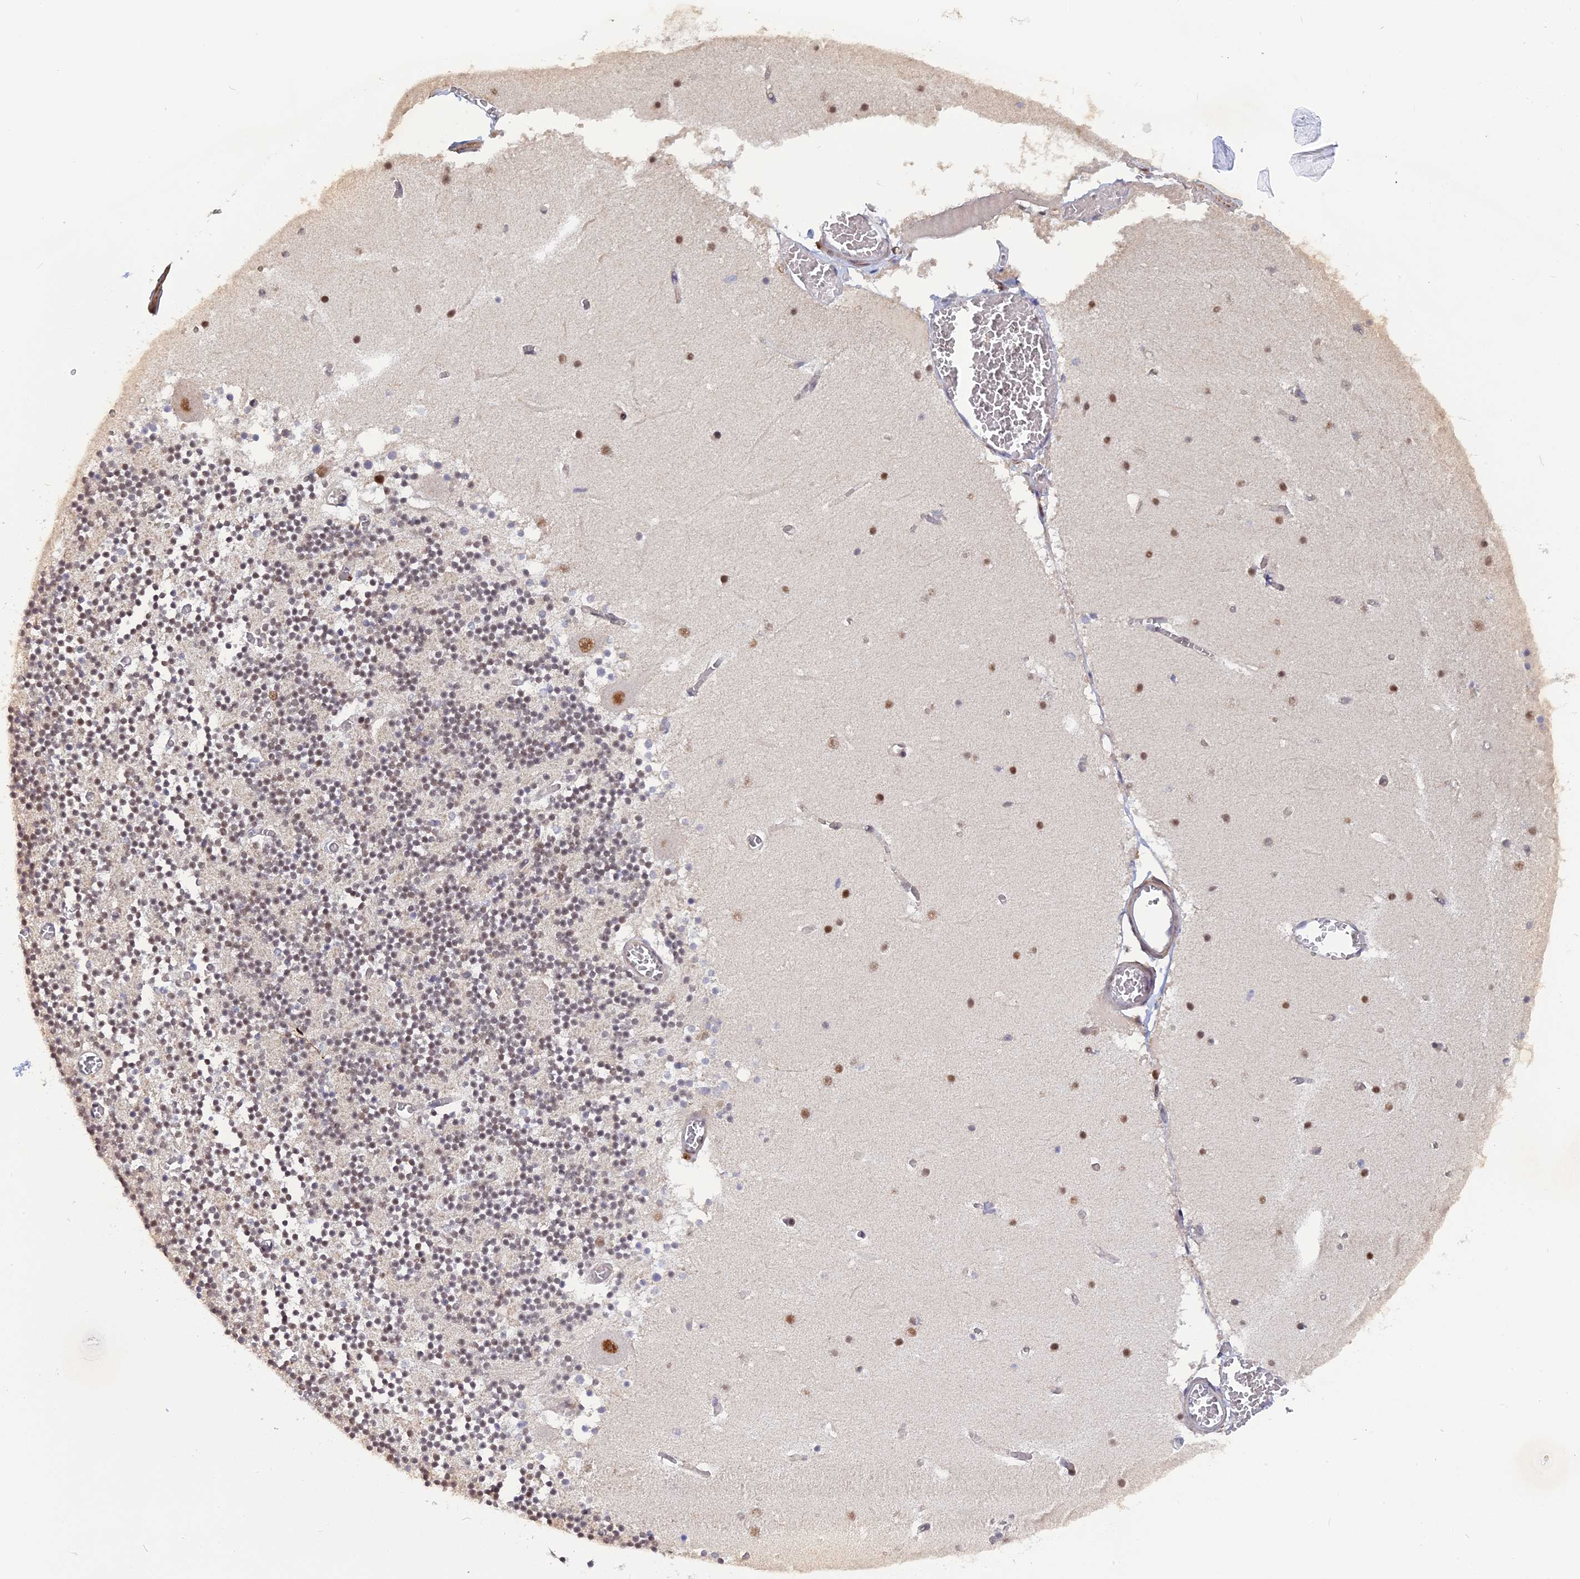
{"staining": {"intensity": "weak", "quantity": "25%-75%", "location": "nuclear"}, "tissue": "cerebellum", "cell_type": "Cells in granular layer", "image_type": "normal", "snomed": [{"axis": "morphology", "description": "Normal tissue, NOS"}, {"axis": "topography", "description": "Cerebellum"}], "caption": "This micrograph shows IHC staining of unremarkable human cerebellum, with low weak nuclear staining in about 25%-75% of cells in granular layer.", "gene": "FAM98C", "patient": {"sex": "female", "age": 28}}